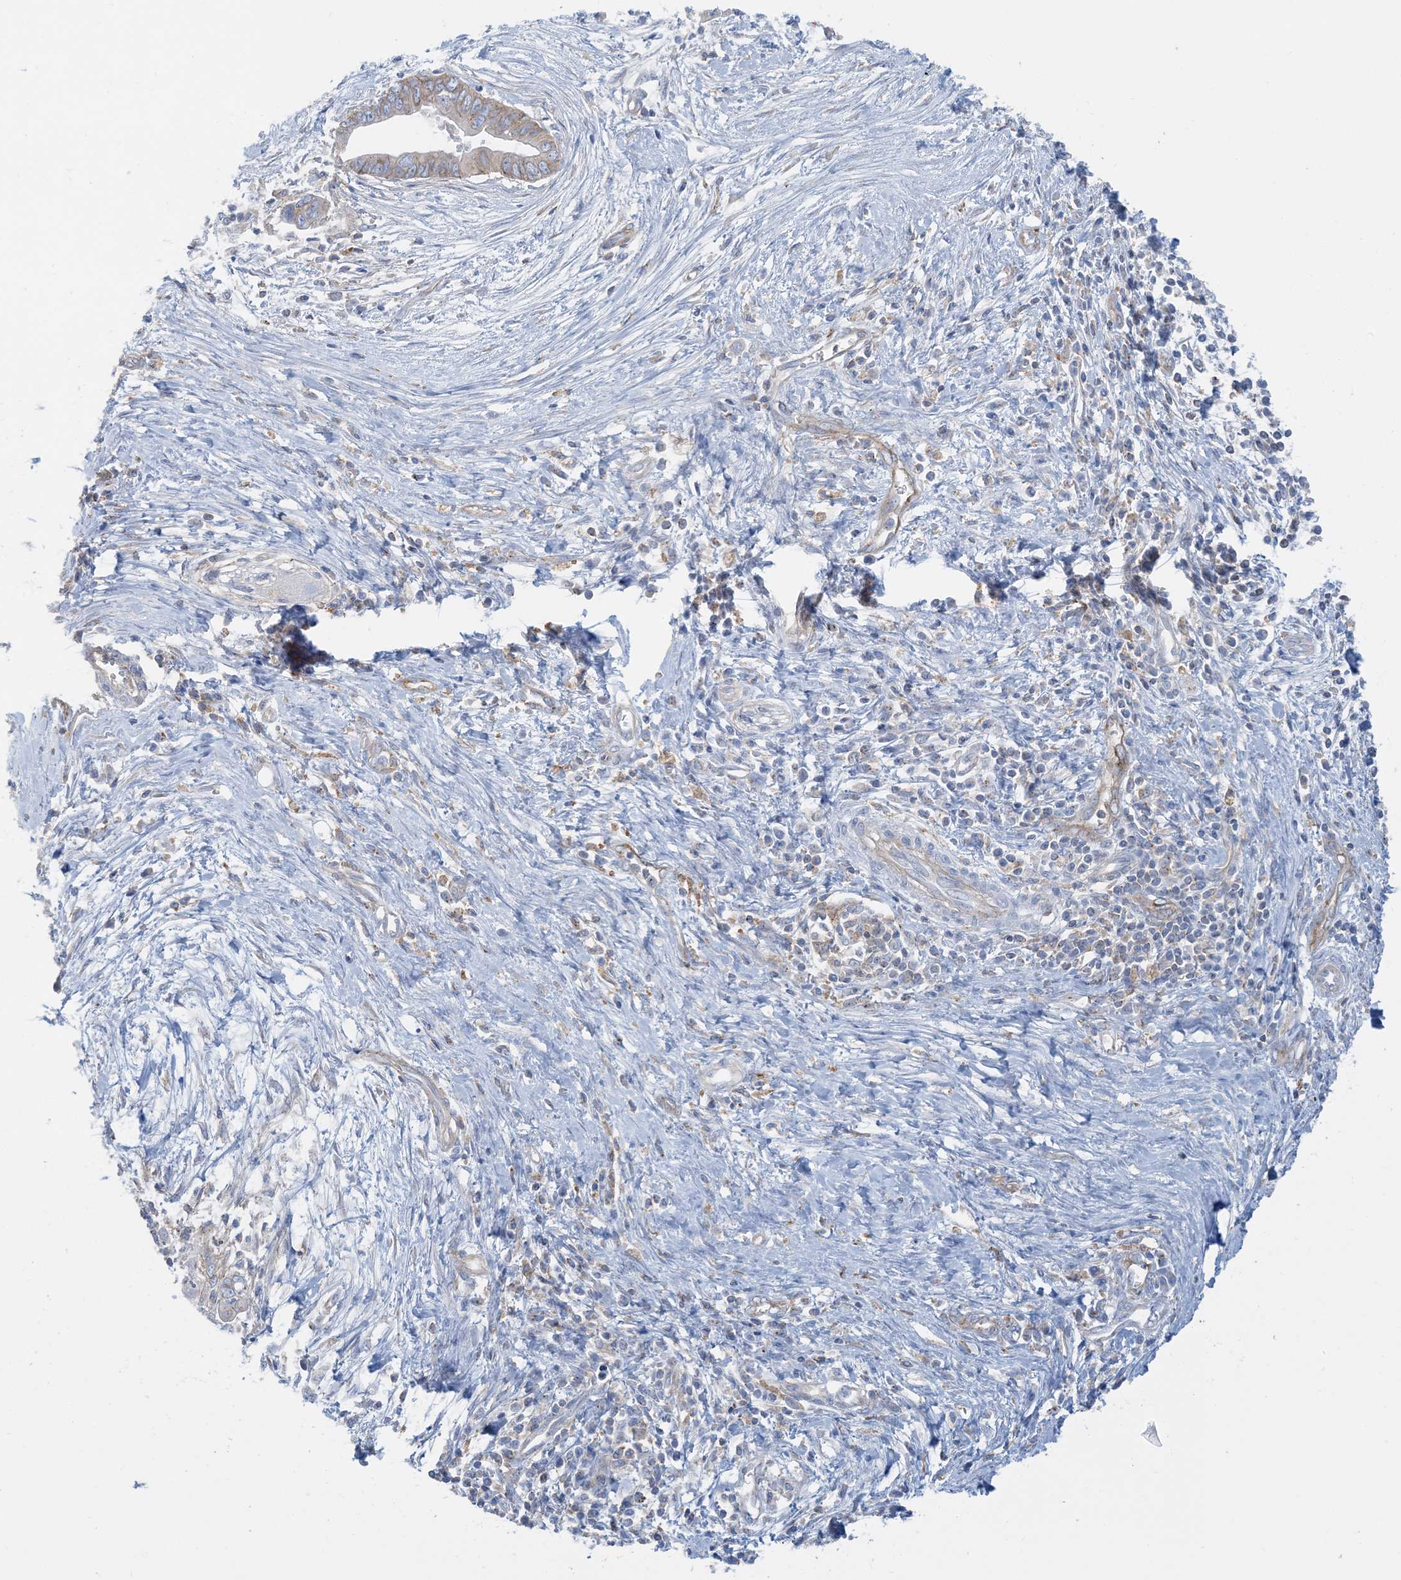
{"staining": {"intensity": "weak", "quantity": "<25%", "location": "cytoplasmic/membranous"}, "tissue": "pancreatic cancer", "cell_type": "Tumor cells", "image_type": "cancer", "snomed": [{"axis": "morphology", "description": "Adenocarcinoma, NOS"}, {"axis": "topography", "description": "Pancreas"}], "caption": "Adenocarcinoma (pancreatic) stained for a protein using IHC shows no positivity tumor cells.", "gene": "CALHM5", "patient": {"sex": "male", "age": 75}}